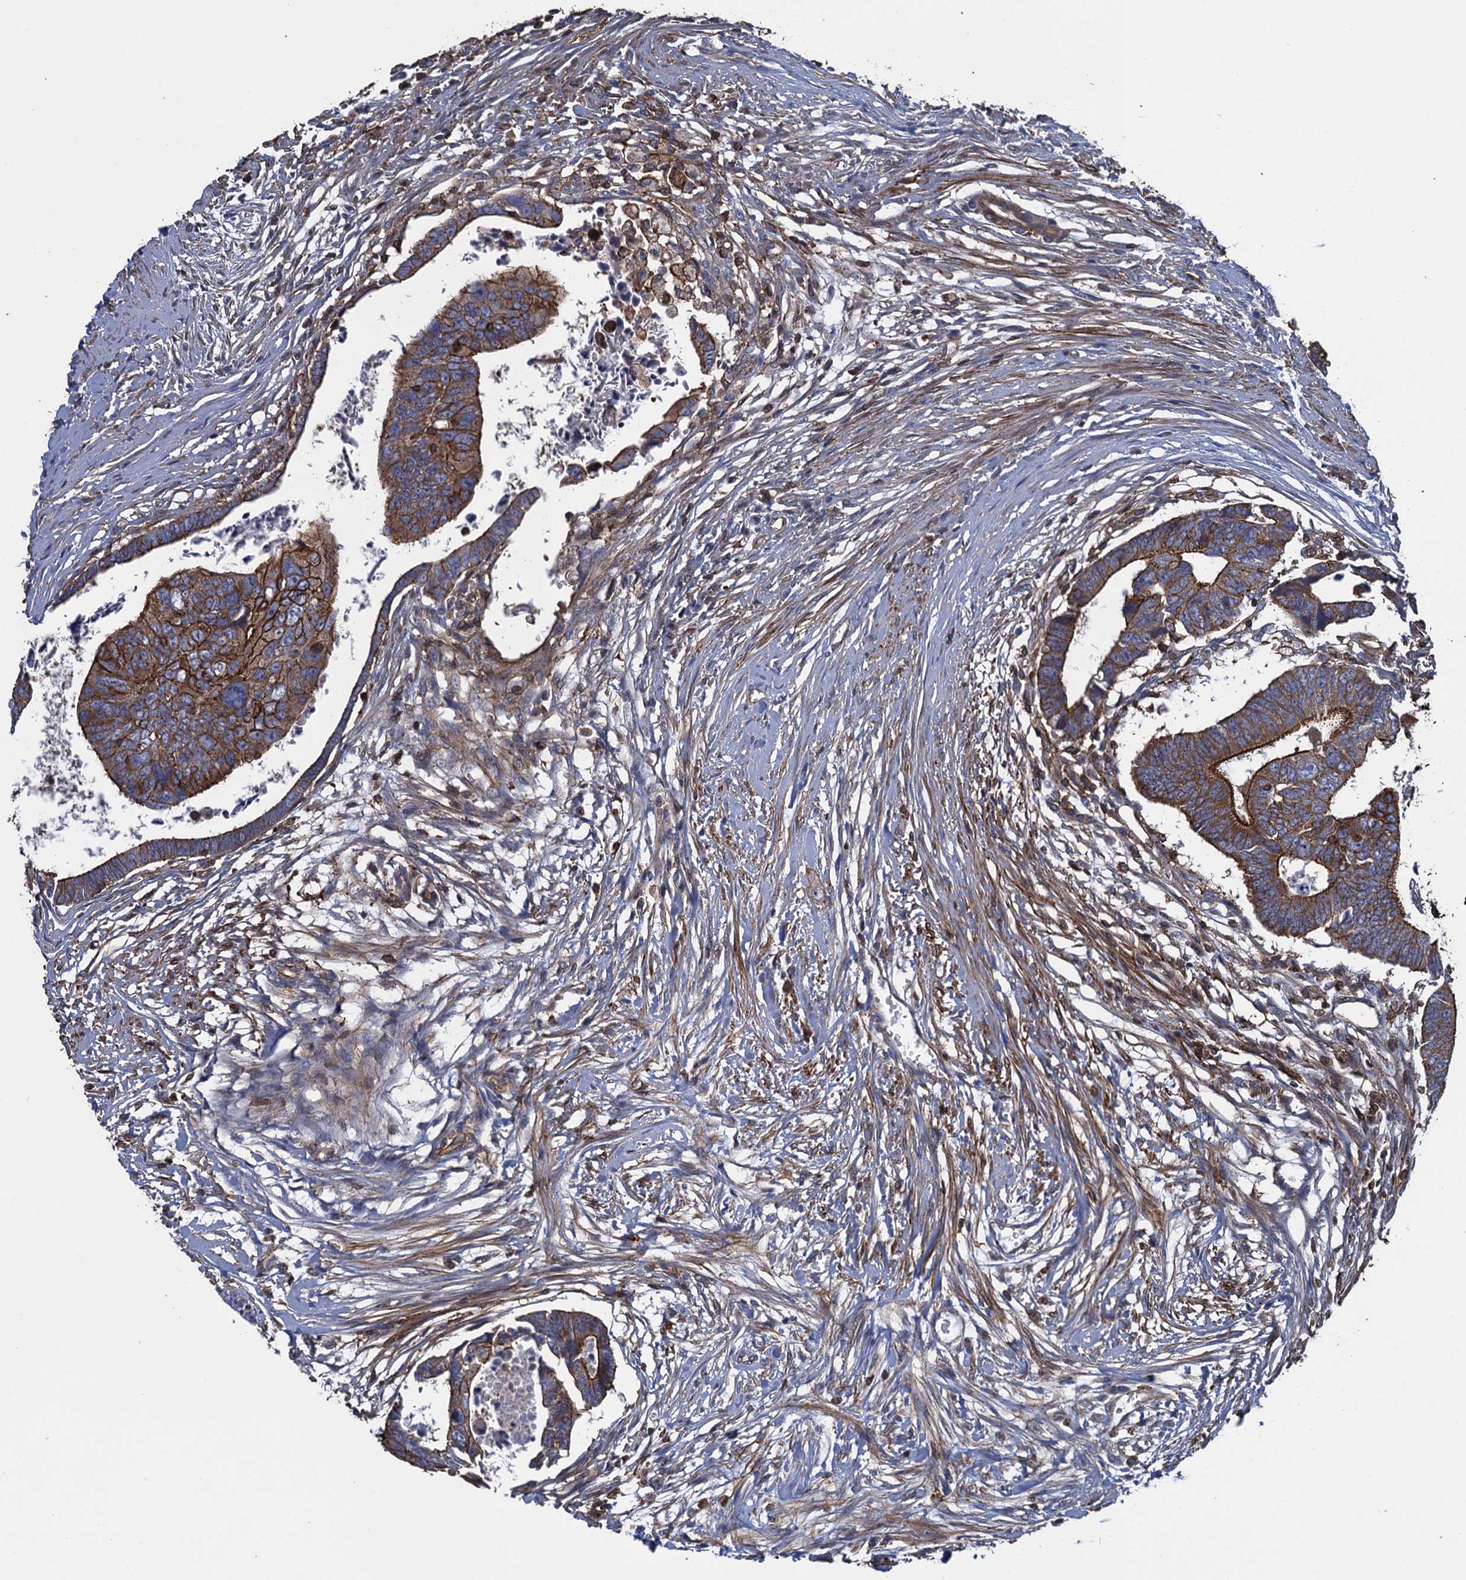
{"staining": {"intensity": "moderate", "quantity": ">75%", "location": "cytoplasmic/membranous"}, "tissue": "colorectal cancer", "cell_type": "Tumor cells", "image_type": "cancer", "snomed": [{"axis": "morphology", "description": "Adenocarcinoma, NOS"}, {"axis": "topography", "description": "Rectum"}], "caption": "Immunohistochemistry histopathology image of neoplastic tissue: colorectal cancer stained using immunohistochemistry (IHC) displays medium levels of moderate protein expression localized specifically in the cytoplasmic/membranous of tumor cells, appearing as a cytoplasmic/membranous brown color.", "gene": "PROSER2", "patient": {"sex": "female", "age": 65}}